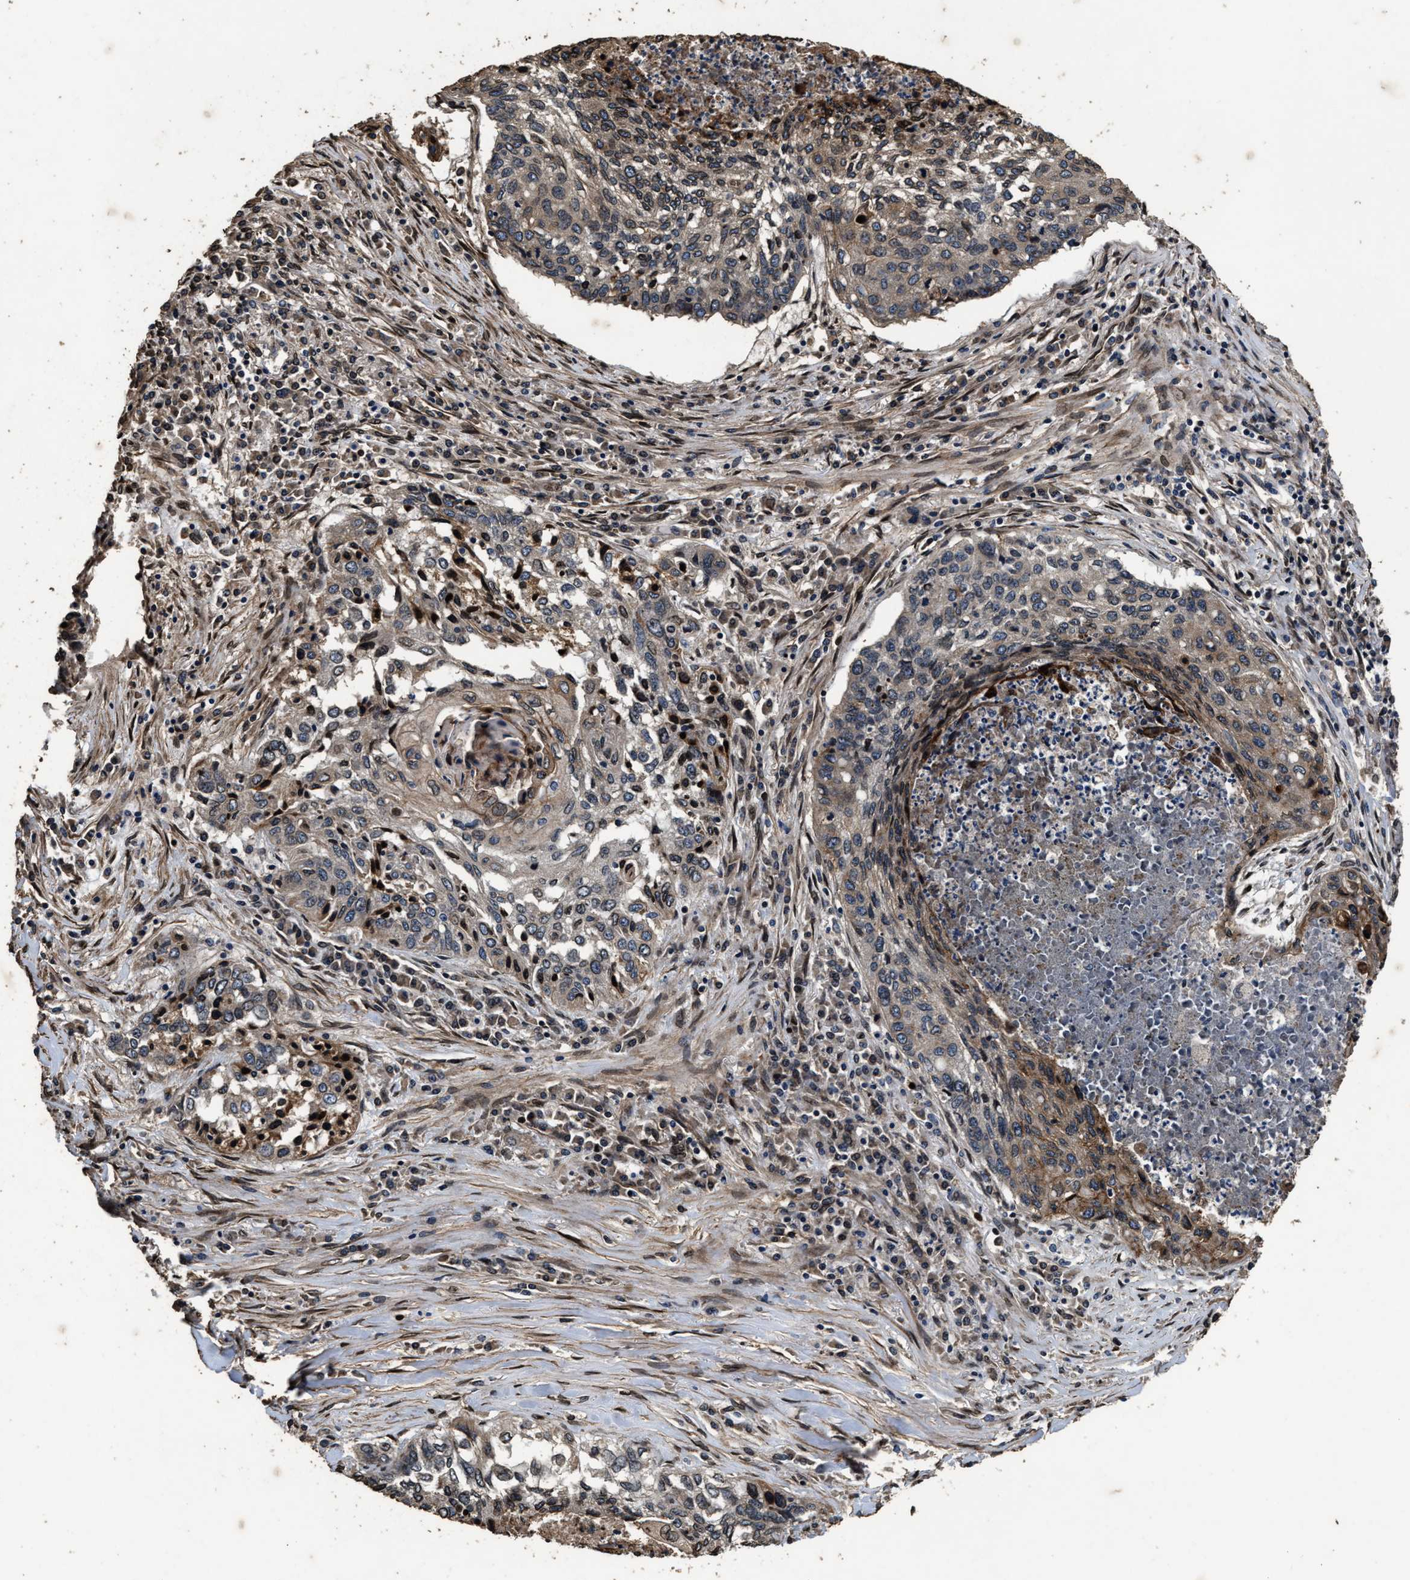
{"staining": {"intensity": "weak", "quantity": "25%-75%", "location": "cytoplasmic/membranous"}, "tissue": "lung cancer", "cell_type": "Tumor cells", "image_type": "cancer", "snomed": [{"axis": "morphology", "description": "Squamous cell carcinoma, NOS"}, {"axis": "topography", "description": "Lung"}], "caption": "Lung cancer stained with a protein marker reveals weak staining in tumor cells.", "gene": "ACCS", "patient": {"sex": "female", "age": 63}}